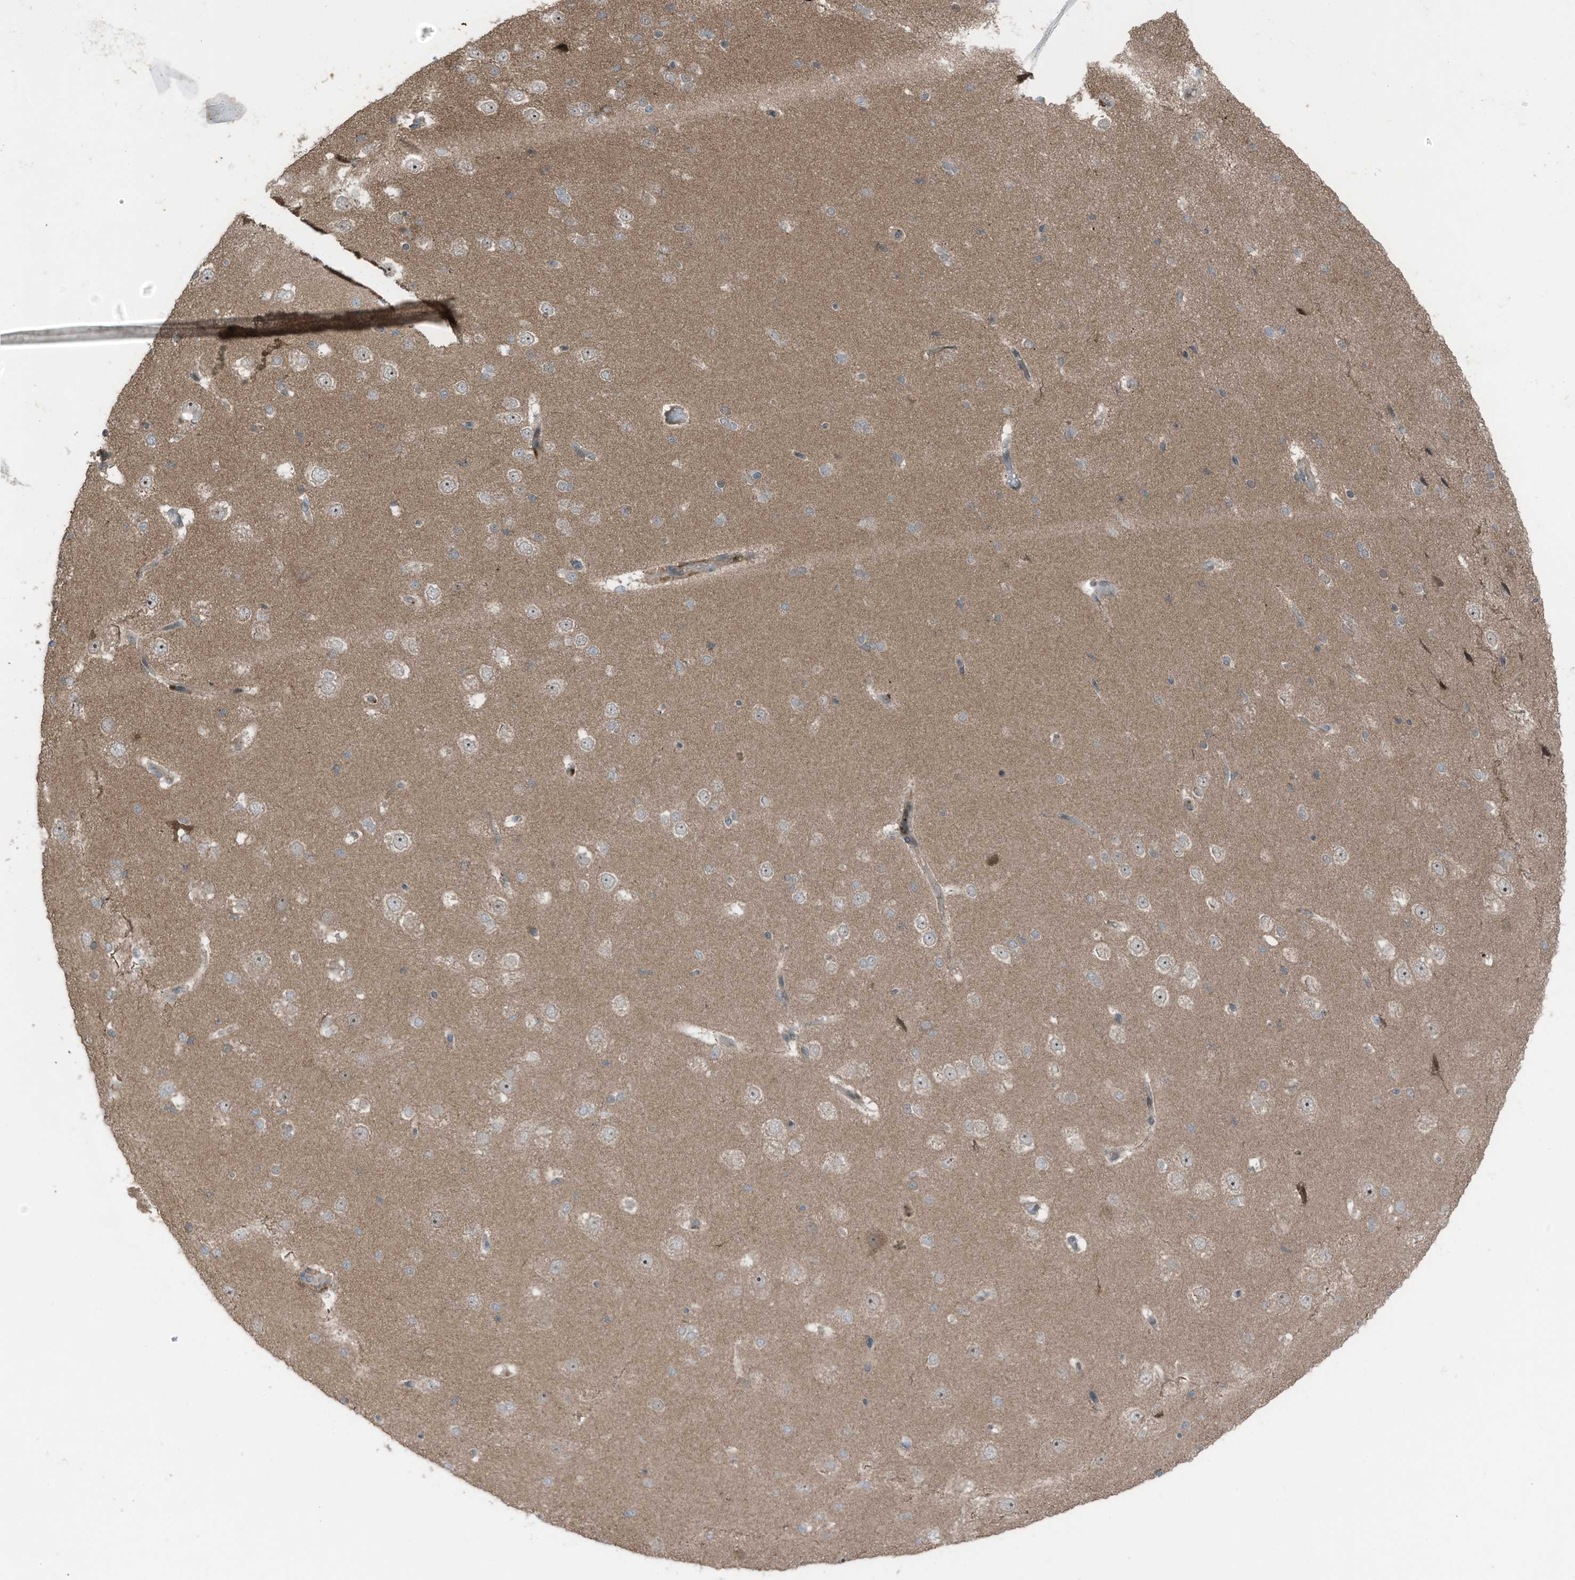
{"staining": {"intensity": "weak", "quantity": ">75%", "location": "cytoplasmic/membranous"}, "tissue": "cerebral cortex", "cell_type": "Endothelial cells", "image_type": "normal", "snomed": [{"axis": "morphology", "description": "Normal tissue, NOS"}, {"axis": "morphology", "description": "Developmental malformation"}, {"axis": "topography", "description": "Cerebral cortex"}], "caption": "Cerebral cortex stained with a brown dye demonstrates weak cytoplasmic/membranous positive staining in about >75% of endothelial cells.", "gene": "TXNDC9", "patient": {"sex": "female", "age": 30}}